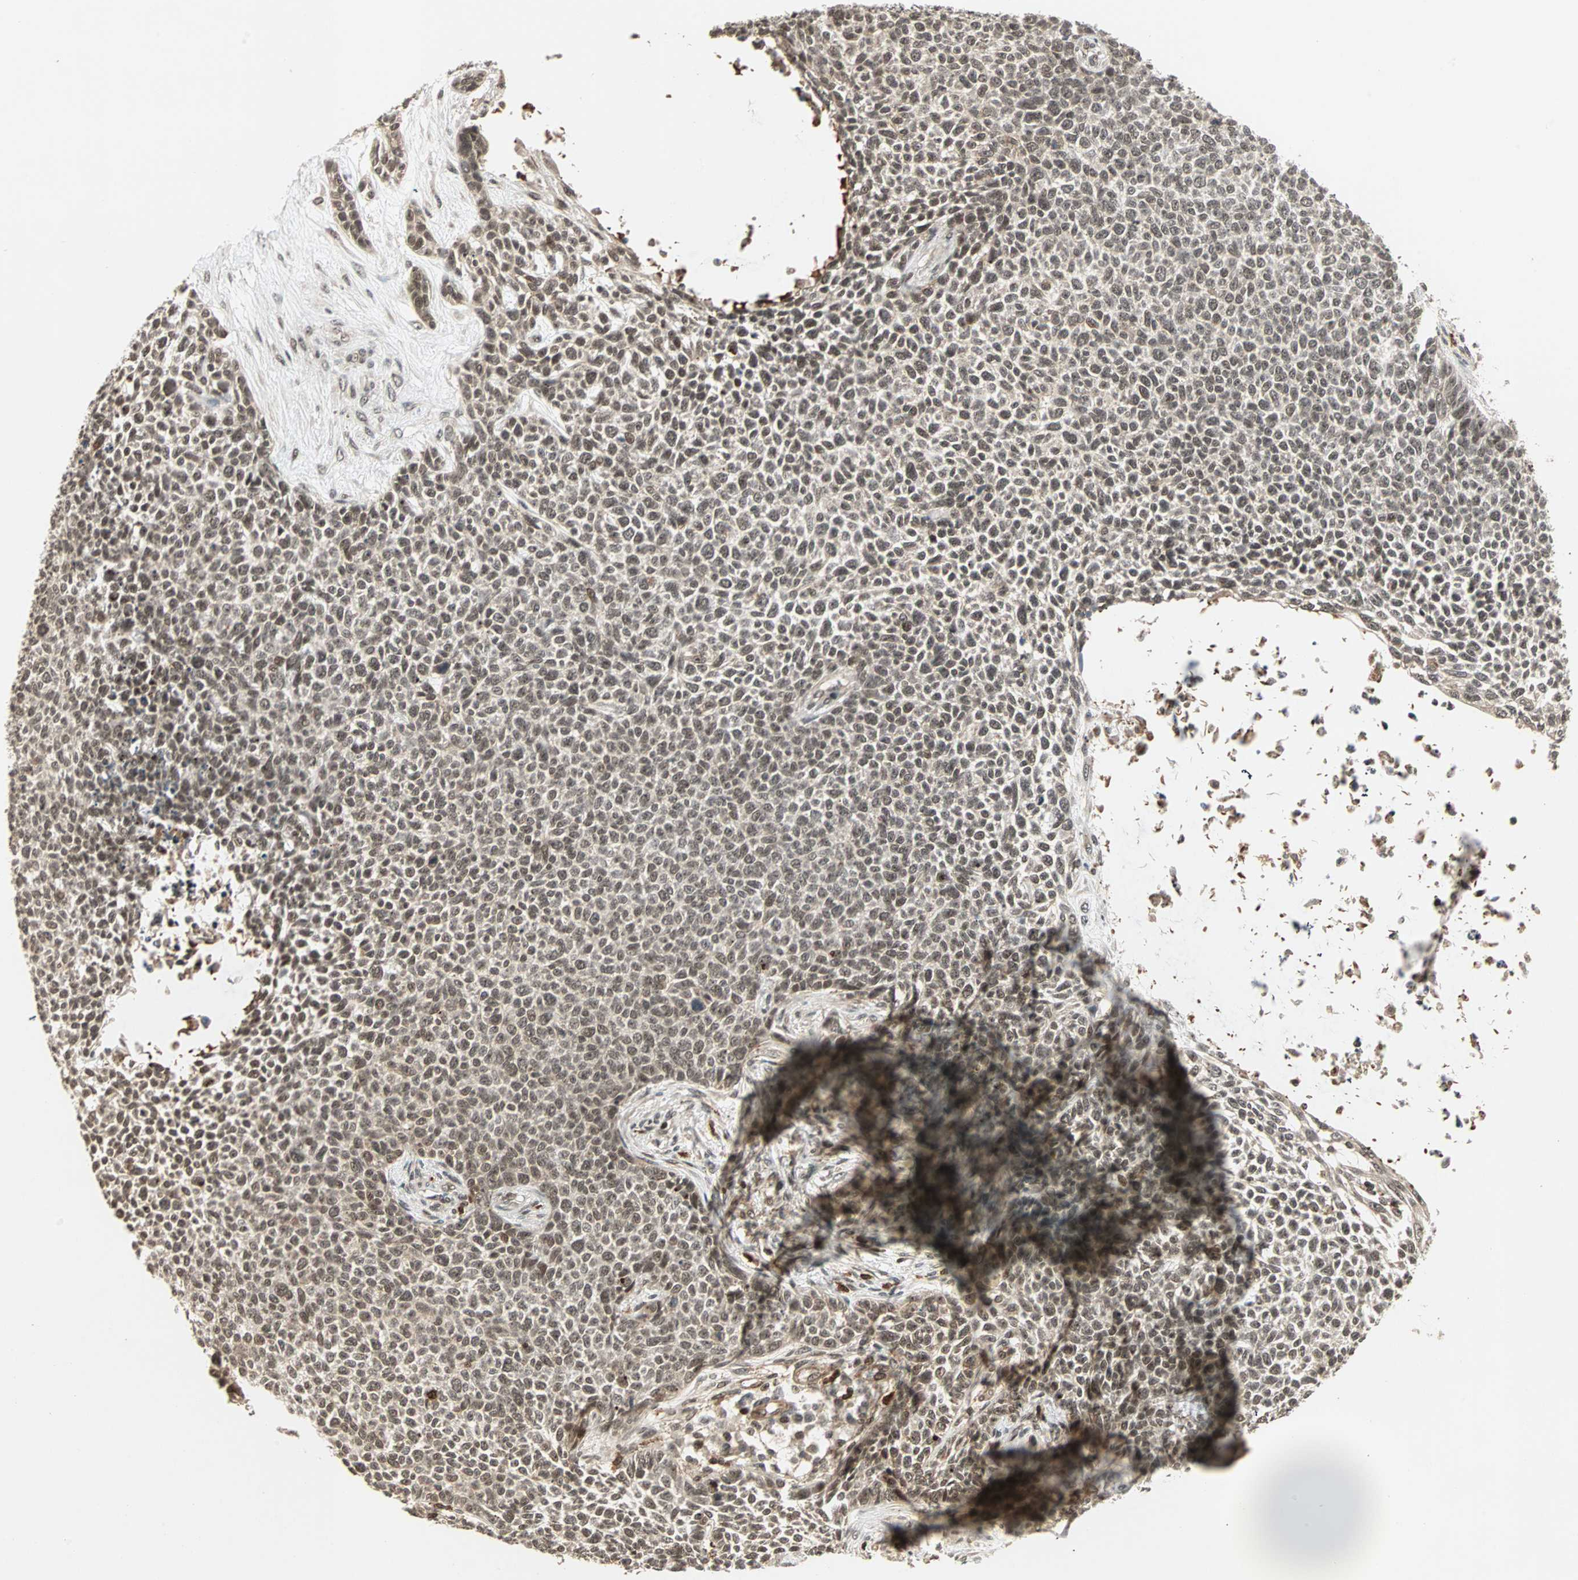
{"staining": {"intensity": "strong", "quantity": ">75%", "location": "cytoplasmic/membranous,nuclear"}, "tissue": "skin cancer", "cell_type": "Tumor cells", "image_type": "cancer", "snomed": [{"axis": "morphology", "description": "Basal cell carcinoma"}, {"axis": "topography", "description": "Skin"}], "caption": "IHC of human basal cell carcinoma (skin) demonstrates high levels of strong cytoplasmic/membranous and nuclear positivity in approximately >75% of tumor cells.", "gene": "ZBED9", "patient": {"sex": "female", "age": 84}}